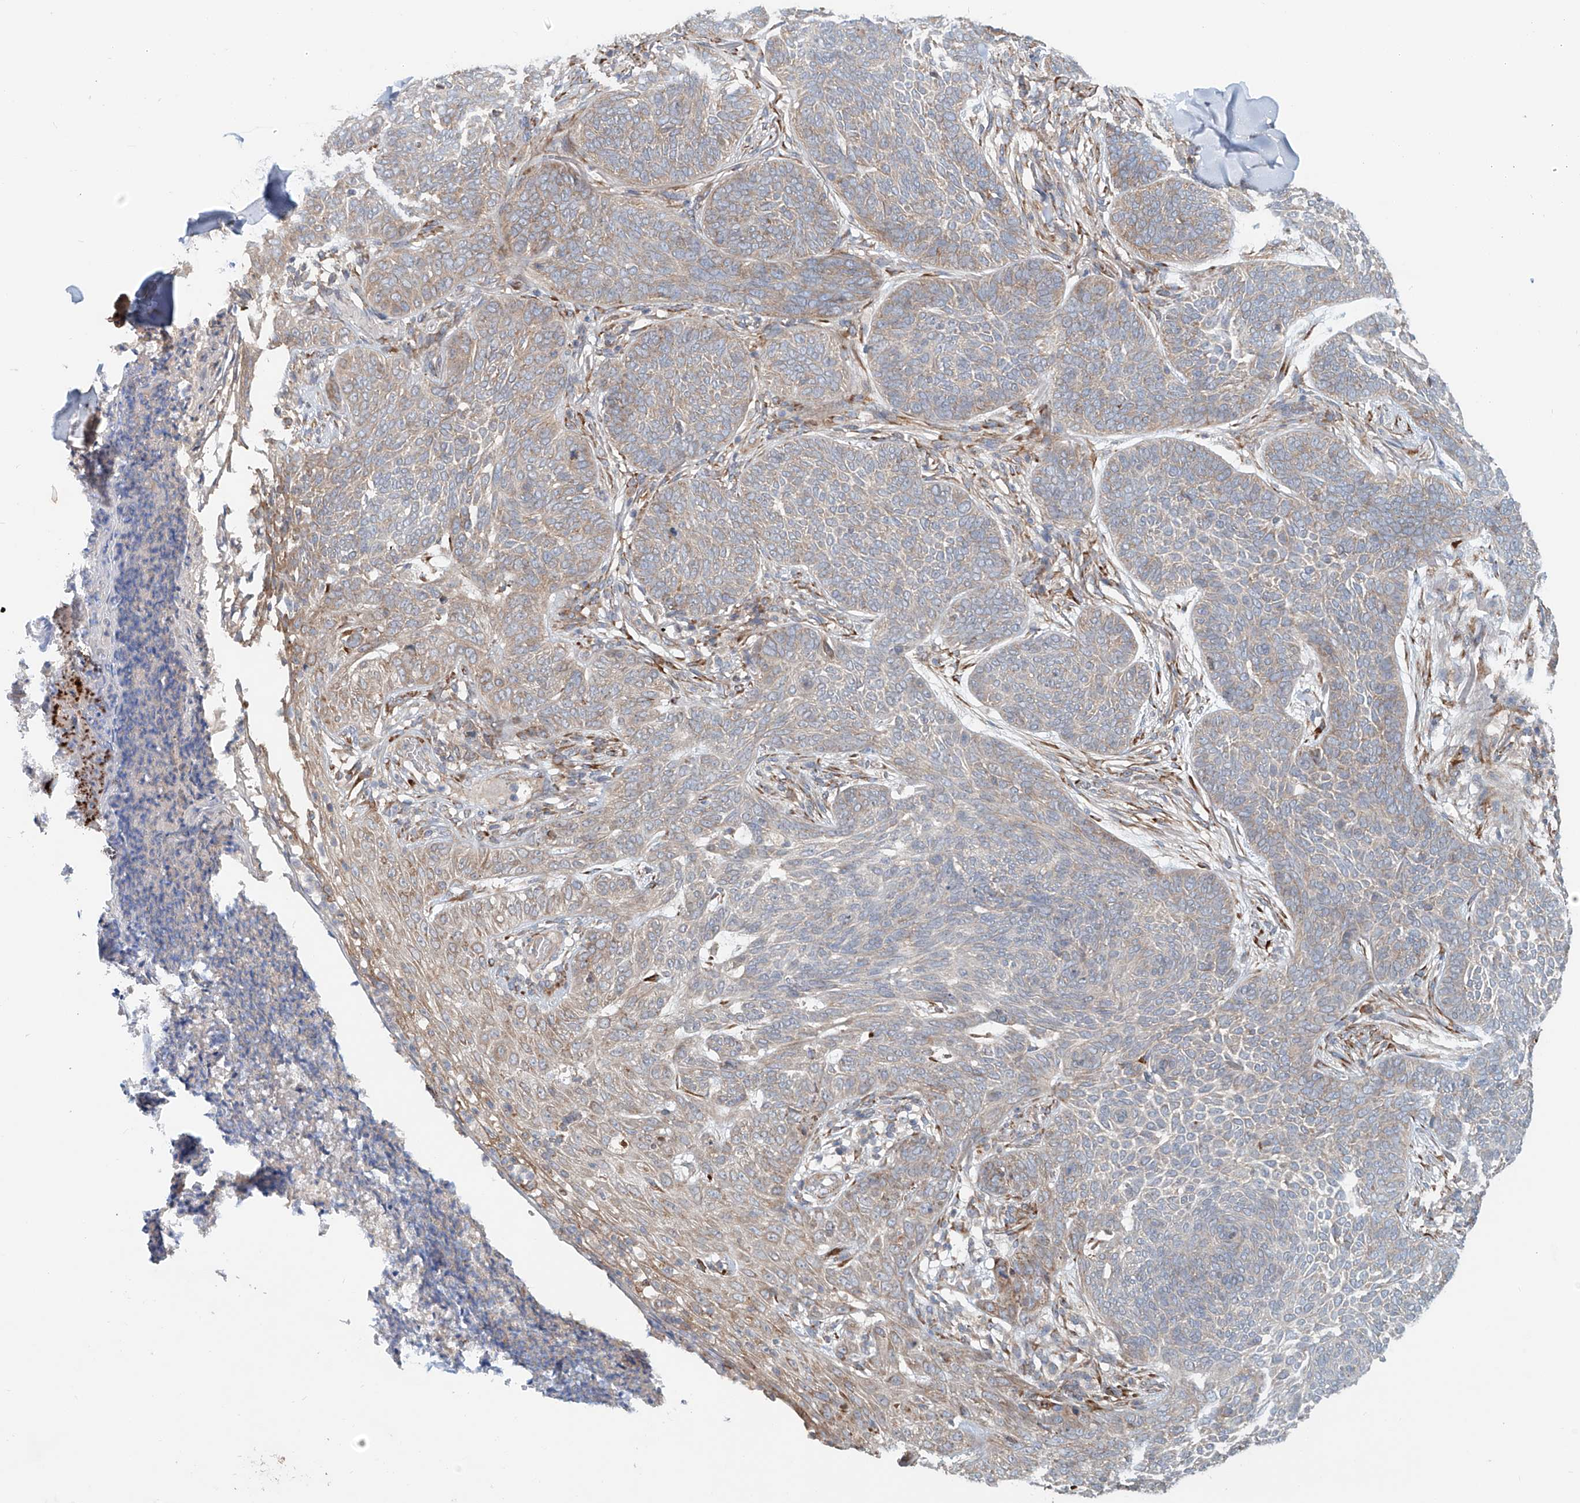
{"staining": {"intensity": "weak", "quantity": ">75%", "location": "cytoplasmic/membranous"}, "tissue": "skin cancer", "cell_type": "Tumor cells", "image_type": "cancer", "snomed": [{"axis": "morphology", "description": "Basal cell carcinoma"}, {"axis": "topography", "description": "Skin"}], "caption": "A micrograph of human basal cell carcinoma (skin) stained for a protein displays weak cytoplasmic/membranous brown staining in tumor cells. The protein is stained brown, and the nuclei are stained in blue (DAB IHC with brightfield microscopy, high magnification).", "gene": "SNAP29", "patient": {"sex": "male", "age": 85}}